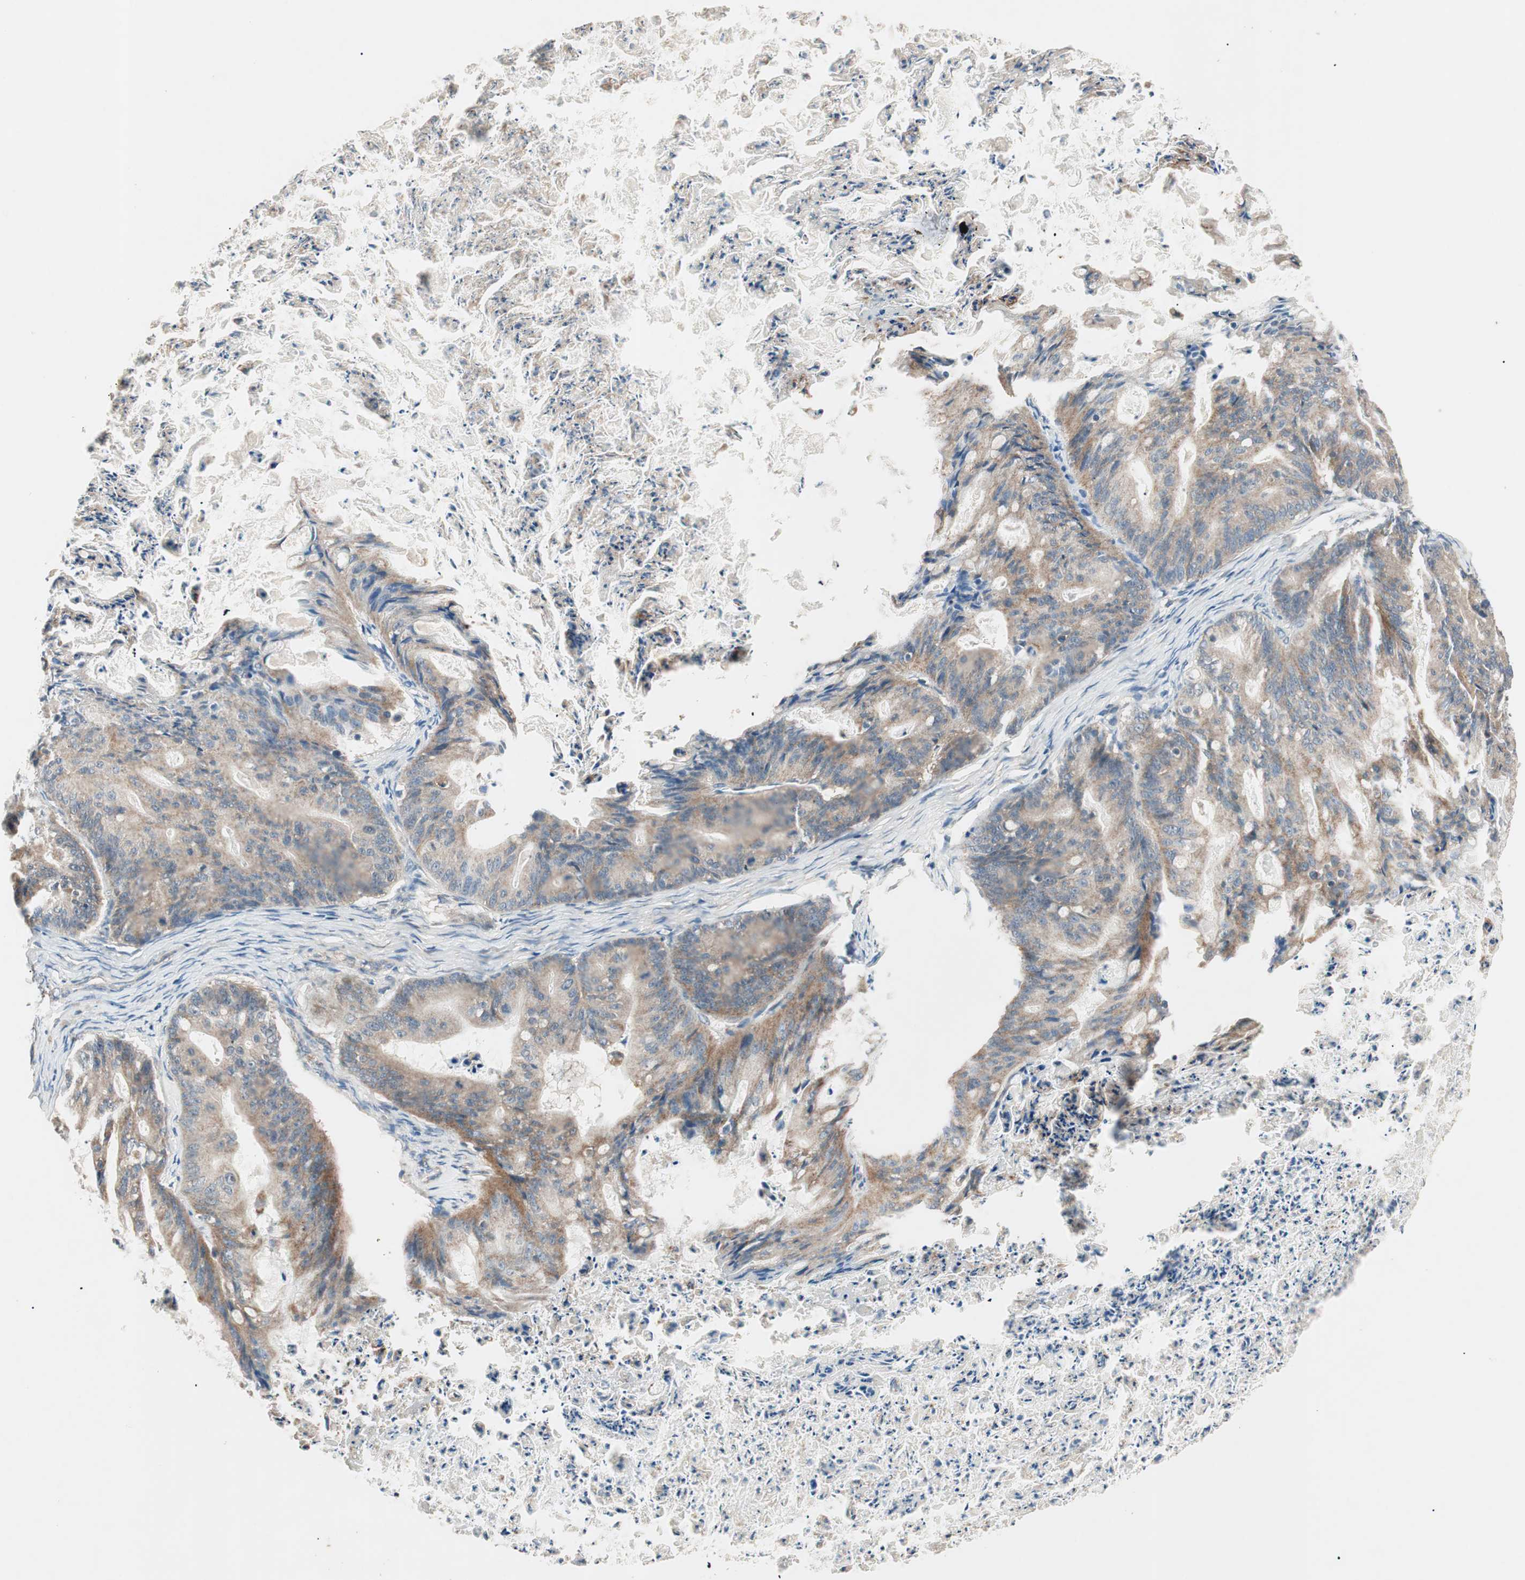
{"staining": {"intensity": "moderate", "quantity": ">75%", "location": "cytoplasmic/membranous"}, "tissue": "ovarian cancer", "cell_type": "Tumor cells", "image_type": "cancer", "snomed": [{"axis": "morphology", "description": "Cystadenocarcinoma, mucinous, NOS"}, {"axis": "topography", "description": "Ovary"}], "caption": "Tumor cells reveal moderate cytoplasmic/membranous staining in approximately >75% of cells in ovarian mucinous cystadenocarcinoma. (IHC, brightfield microscopy, high magnification).", "gene": "HPN", "patient": {"sex": "female", "age": 36}}